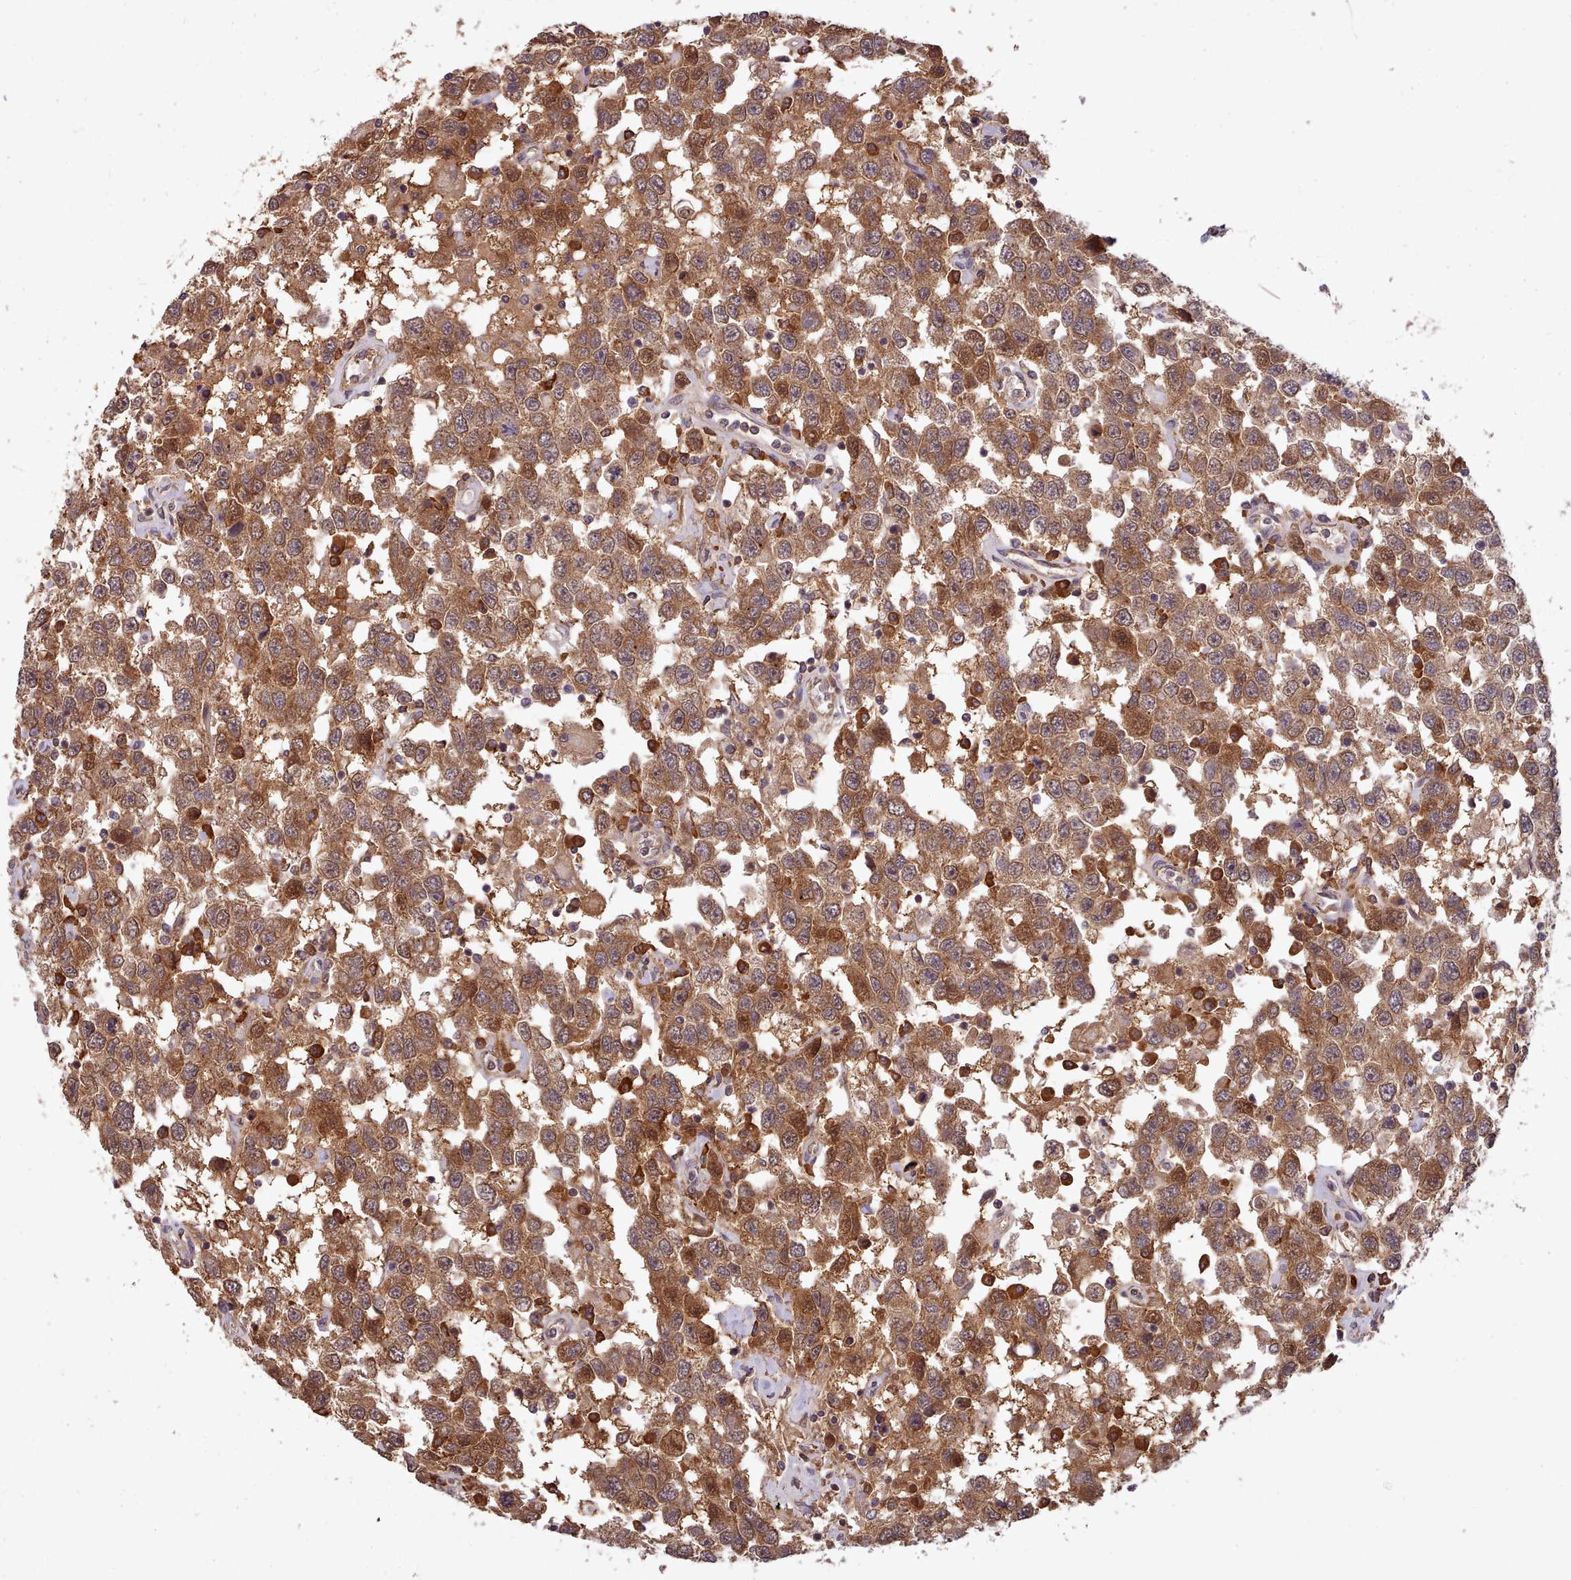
{"staining": {"intensity": "moderate", "quantity": ">75%", "location": "cytoplasmic/membranous"}, "tissue": "testis cancer", "cell_type": "Tumor cells", "image_type": "cancer", "snomed": [{"axis": "morphology", "description": "Seminoma, NOS"}, {"axis": "topography", "description": "Testis"}], "caption": "Testis seminoma stained with a brown dye shows moderate cytoplasmic/membranous positive staining in about >75% of tumor cells.", "gene": "PIP4P1", "patient": {"sex": "male", "age": 41}}